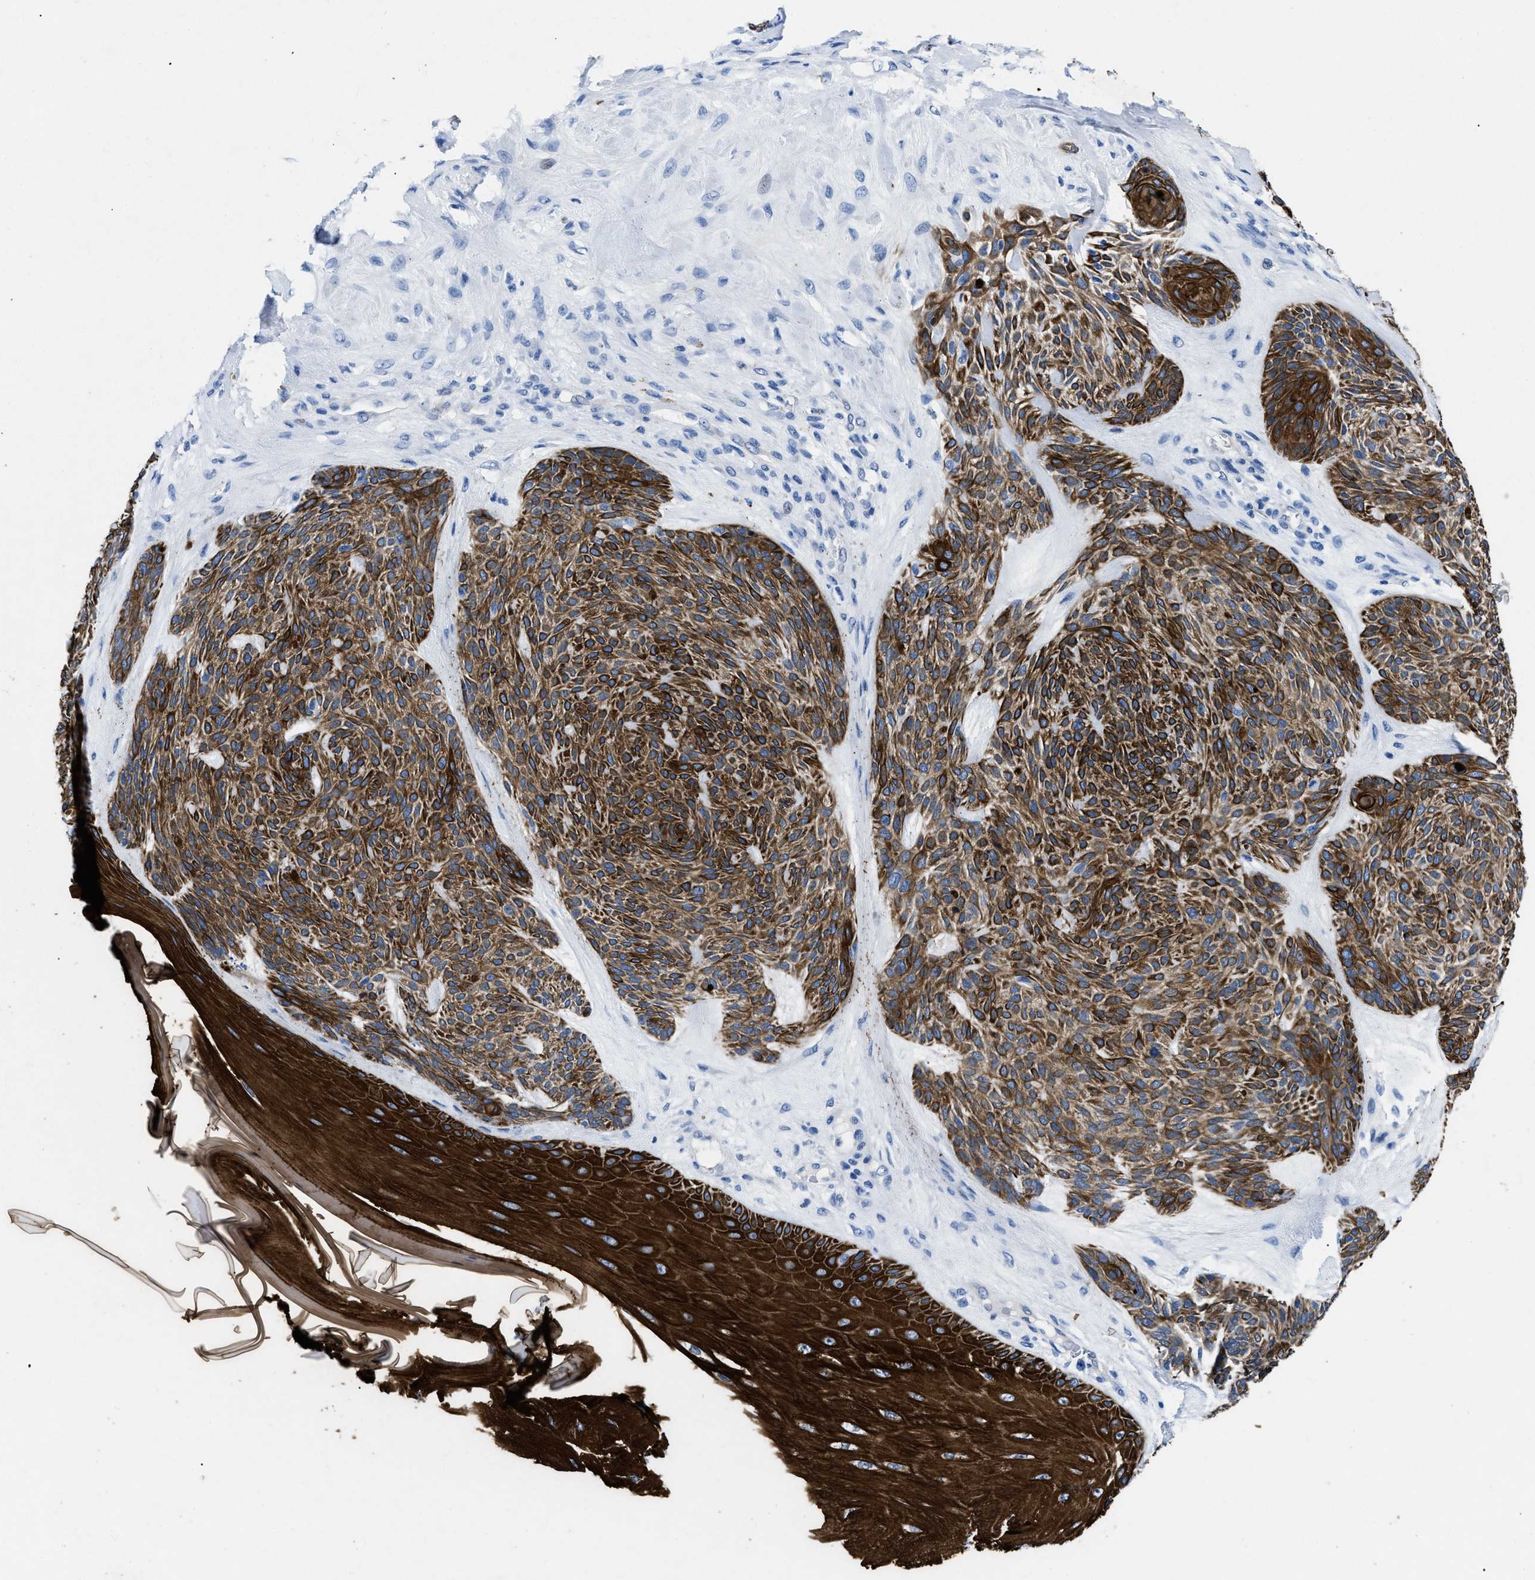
{"staining": {"intensity": "strong", "quantity": ">75%", "location": "cytoplasmic/membranous"}, "tissue": "skin cancer", "cell_type": "Tumor cells", "image_type": "cancer", "snomed": [{"axis": "morphology", "description": "Basal cell carcinoma"}, {"axis": "topography", "description": "Skin"}], "caption": "High-magnification brightfield microscopy of skin cancer (basal cell carcinoma) stained with DAB (brown) and counterstained with hematoxylin (blue). tumor cells exhibit strong cytoplasmic/membranous staining is appreciated in approximately>75% of cells.", "gene": "TMEM68", "patient": {"sex": "male", "age": 55}}